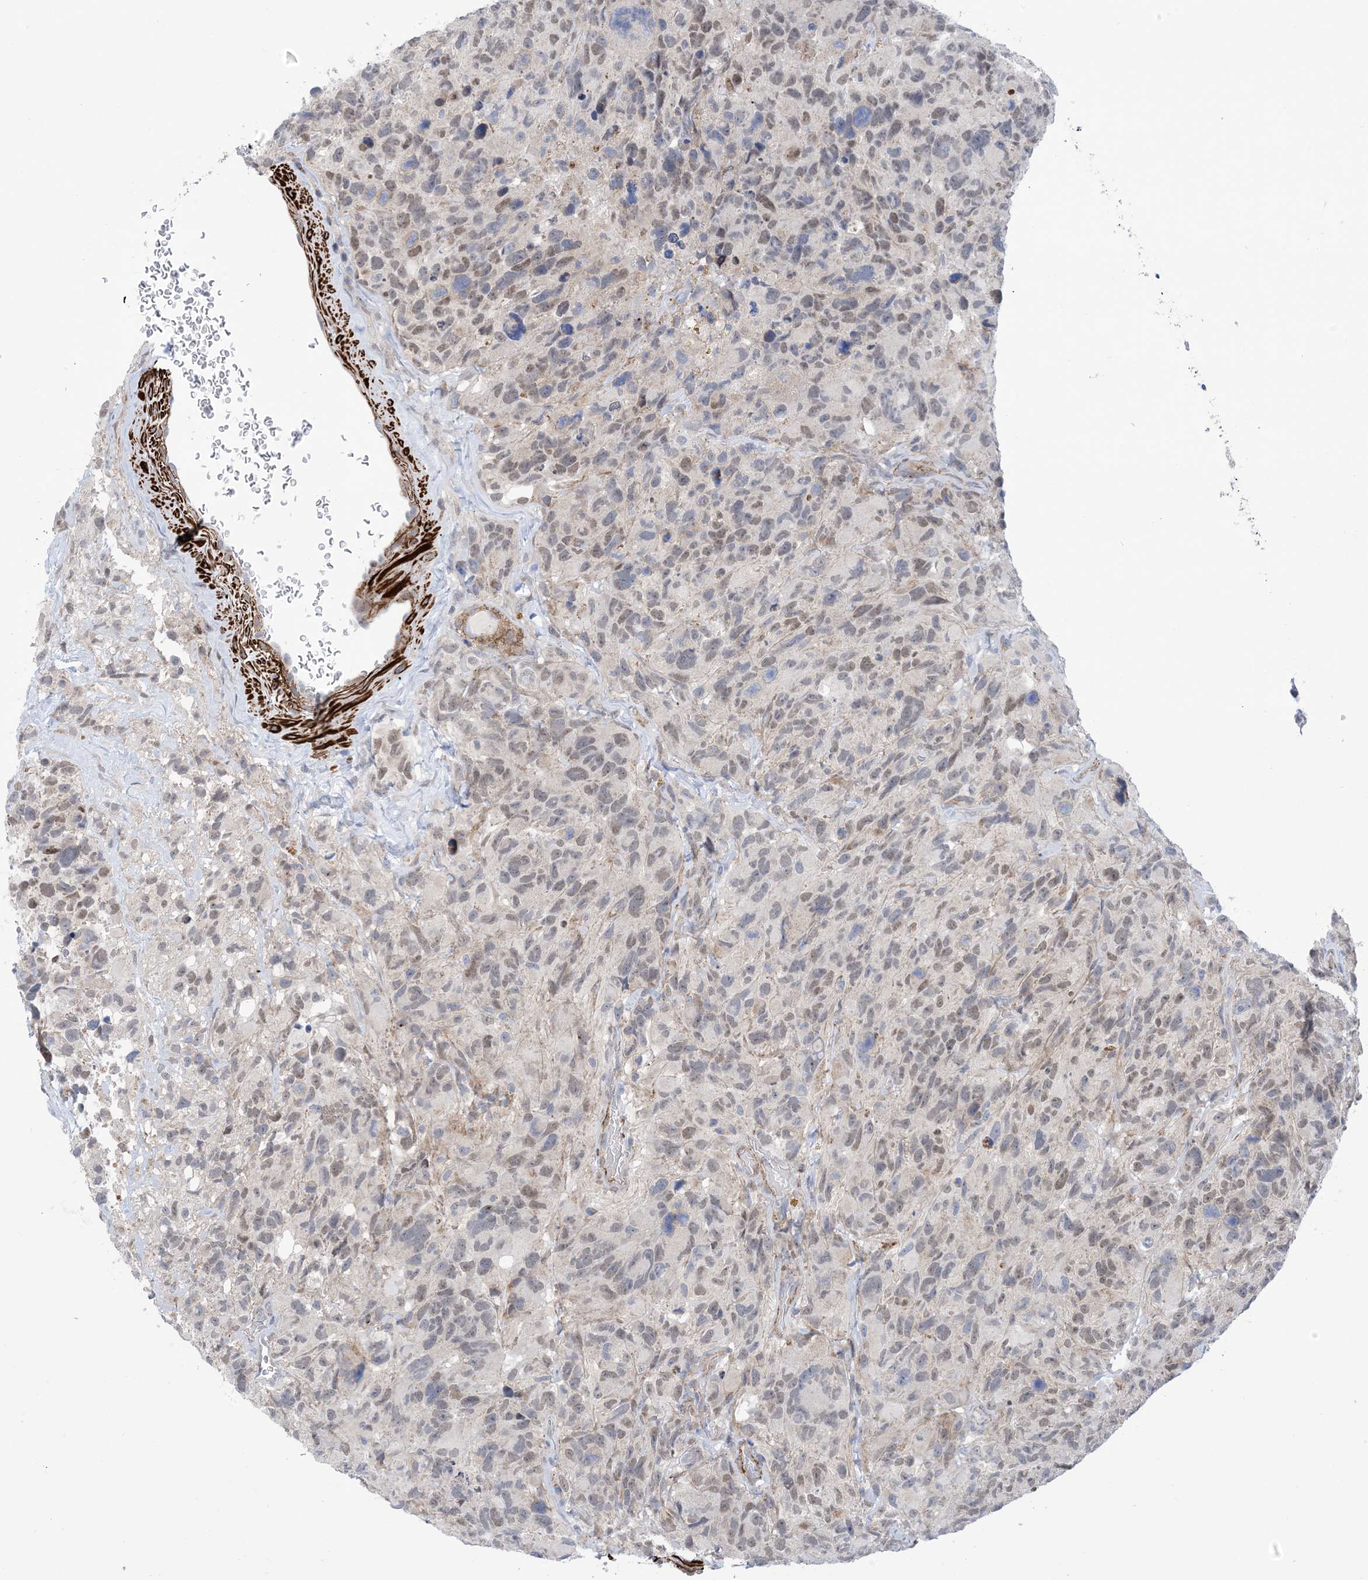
{"staining": {"intensity": "weak", "quantity": "25%-75%", "location": "nuclear"}, "tissue": "glioma", "cell_type": "Tumor cells", "image_type": "cancer", "snomed": [{"axis": "morphology", "description": "Glioma, malignant, High grade"}, {"axis": "topography", "description": "Brain"}], "caption": "Immunohistochemical staining of human glioma exhibits weak nuclear protein staining in about 25%-75% of tumor cells.", "gene": "ZNF8", "patient": {"sex": "male", "age": 69}}